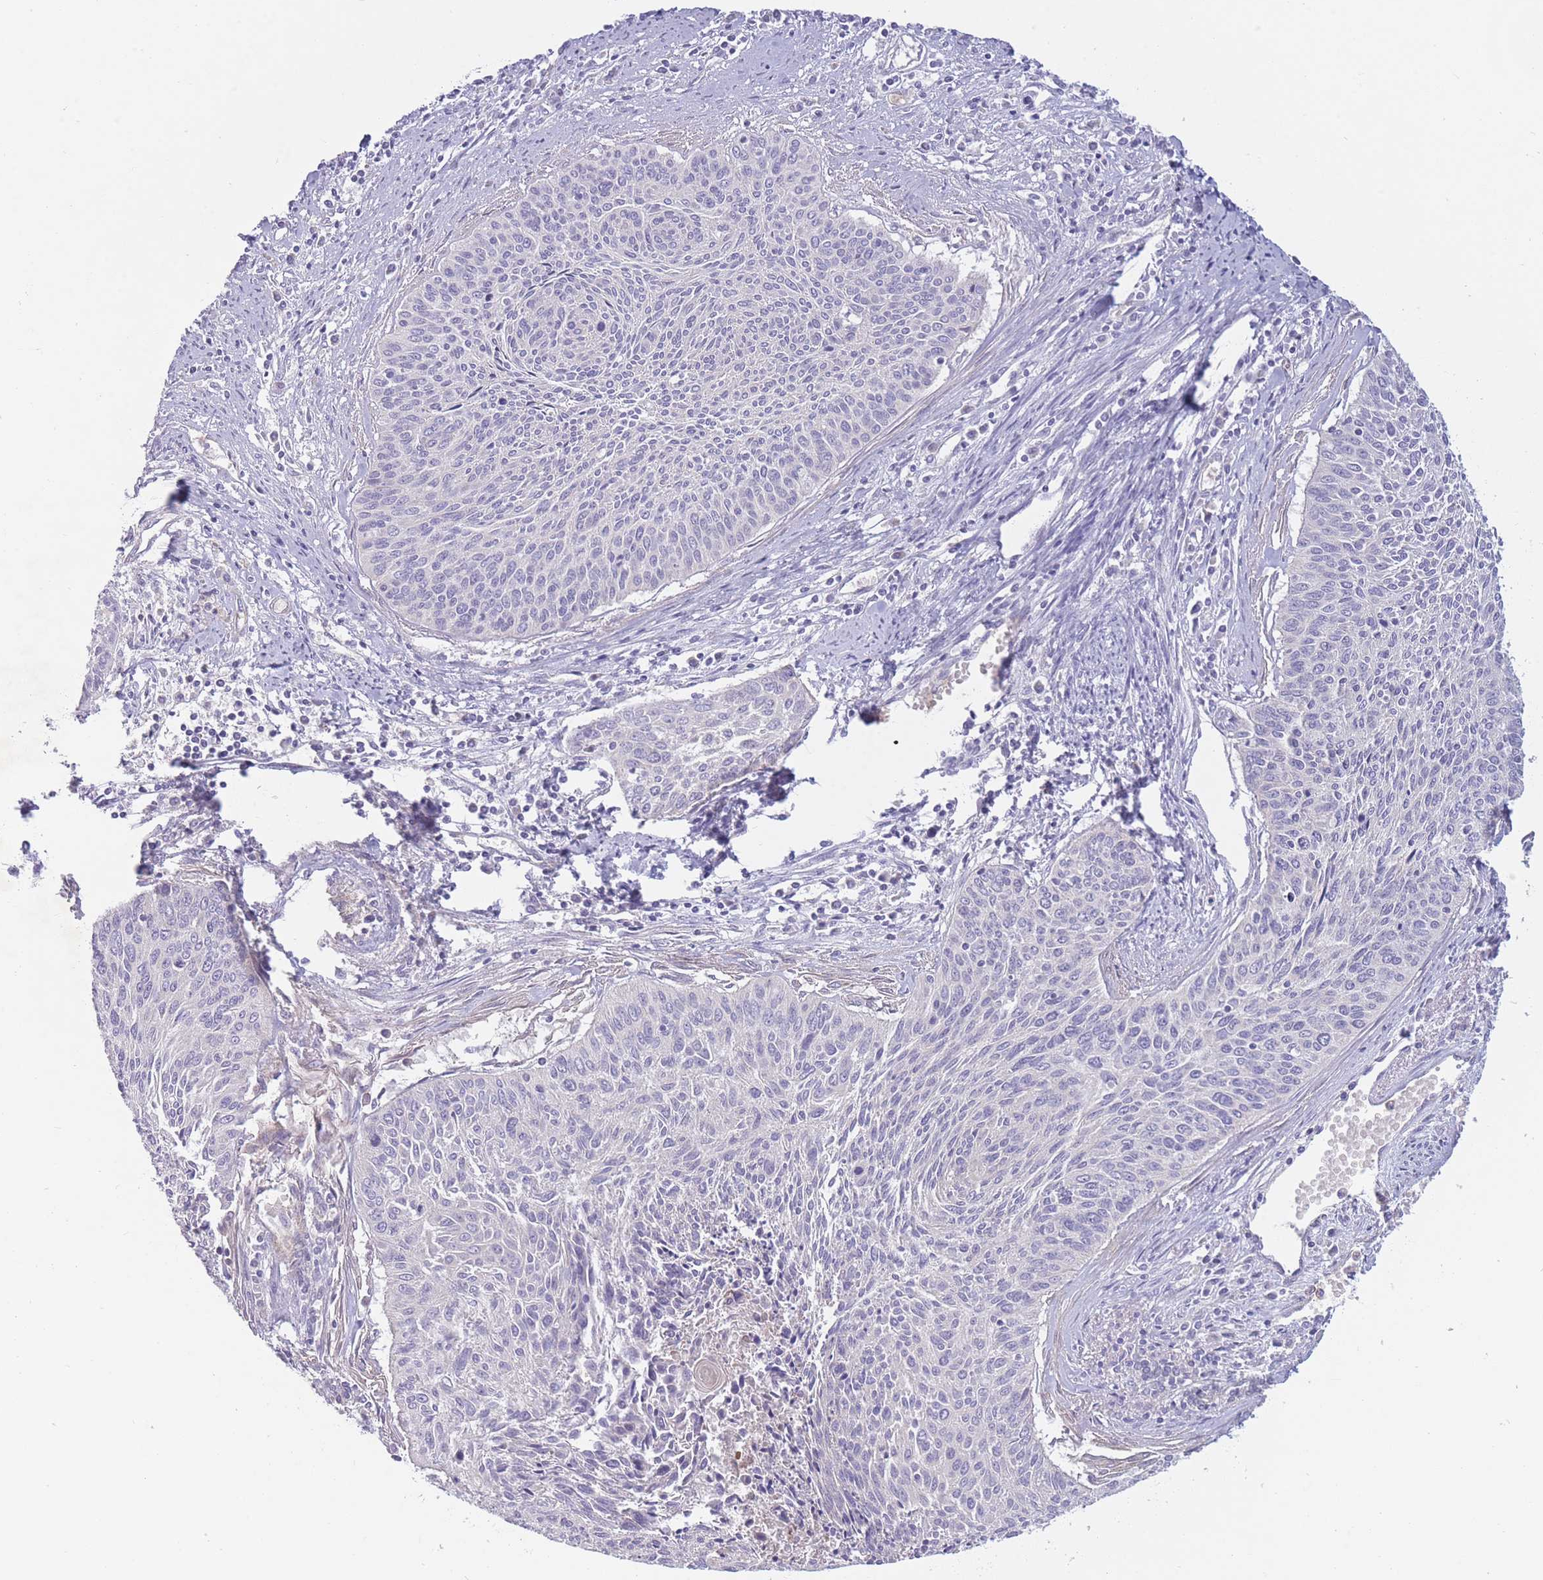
{"staining": {"intensity": "negative", "quantity": "none", "location": "none"}, "tissue": "cervical cancer", "cell_type": "Tumor cells", "image_type": "cancer", "snomed": [{"axis": "morphology", "description": "Squamous cell carcinoma, NOS"}, {"axis": "topography", "description": "Cervix"}], "caption": "Micrograph shows no protein positivity in tumor cells of squamous cell carcinoma (cervical) tissue. (DAB IHC with hematoxylin counter stain).", "gene": "PNPLA5", "patient": {"sex": "female", "age": 55}}